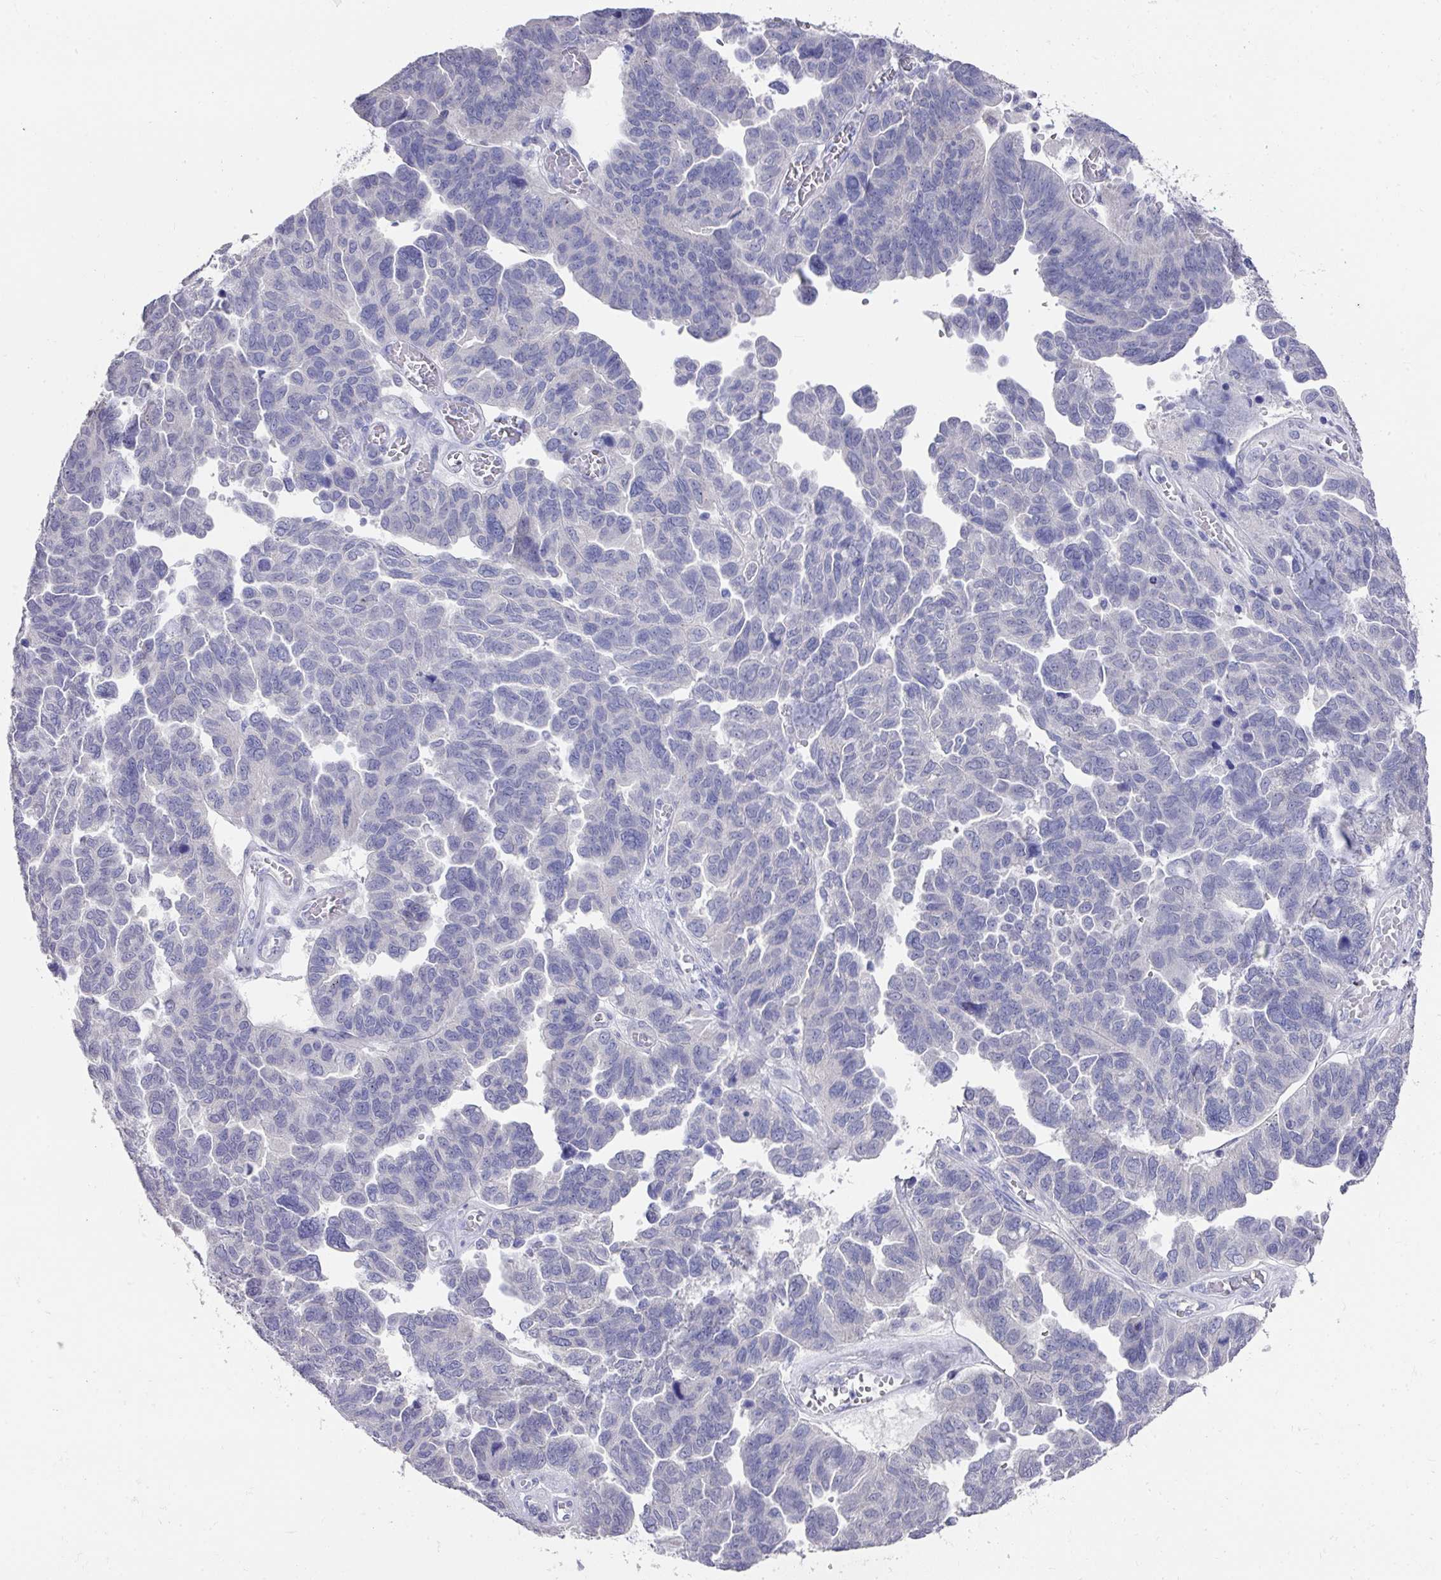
{"staining": {"intensity": "negative", "quantity": "none", "location": "none"}, "tissue": "ovarian cancer", "cell_type": "Tumor cells", "image_type": "cancer", "snomed": [{"axis": "morphology", "description": "Cystadenocarcinoma, serous, NOS"}, {"axis": "topography", "description": "Ovary"}], "caption": "There is no significant staining in tumor cells of serous cystadenocarcinoma (ovarian). Brightfield microscopy of IHC stained with DAB (3,3'-diaminobenzidine) (brown) and hematoxylin (blue), captured at high magnification.", "gene": "DAZL", "patient": {"sex": "female", "age": 64}}